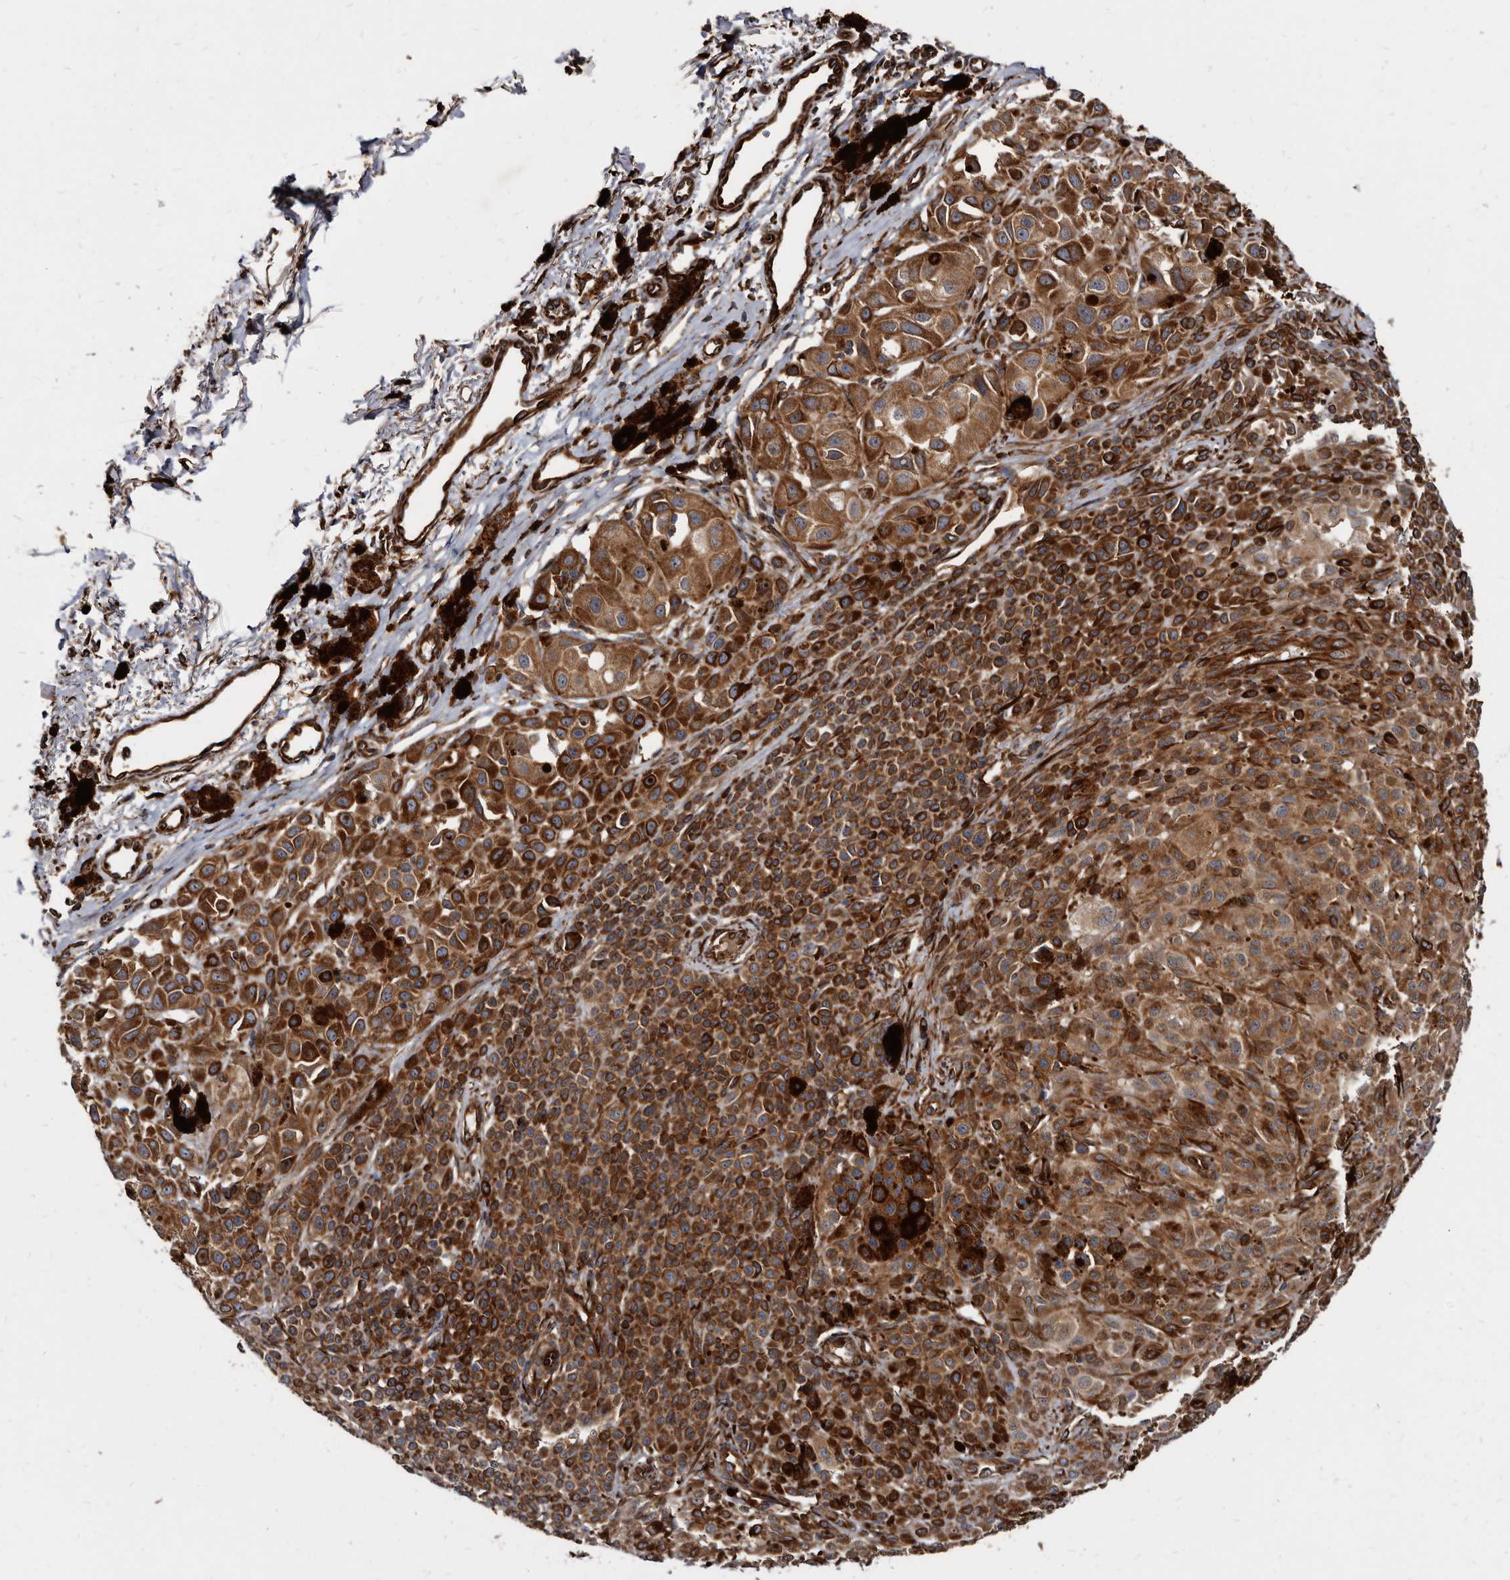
{"staining": {"intensity": "strong", "quantity": ">75%", "location": "cytoplasmic/membranous"}, "tissue": "melanoma", "cell_type": "Tumor cells", "image_type": "cancer", "snomed": [{"axis": "morphology", "description": "Malignant melanoma, NOS"}, {"axis": "topography", "description": "Skin of leg"}], "caption": "This is an image of immunohistochemistry staining of melanoma, which shows strong staining in the cytoplasmic/membranous of tumor cells.", "gene": "KCTD20", "patient": {"sex": "female", "age": 72}}